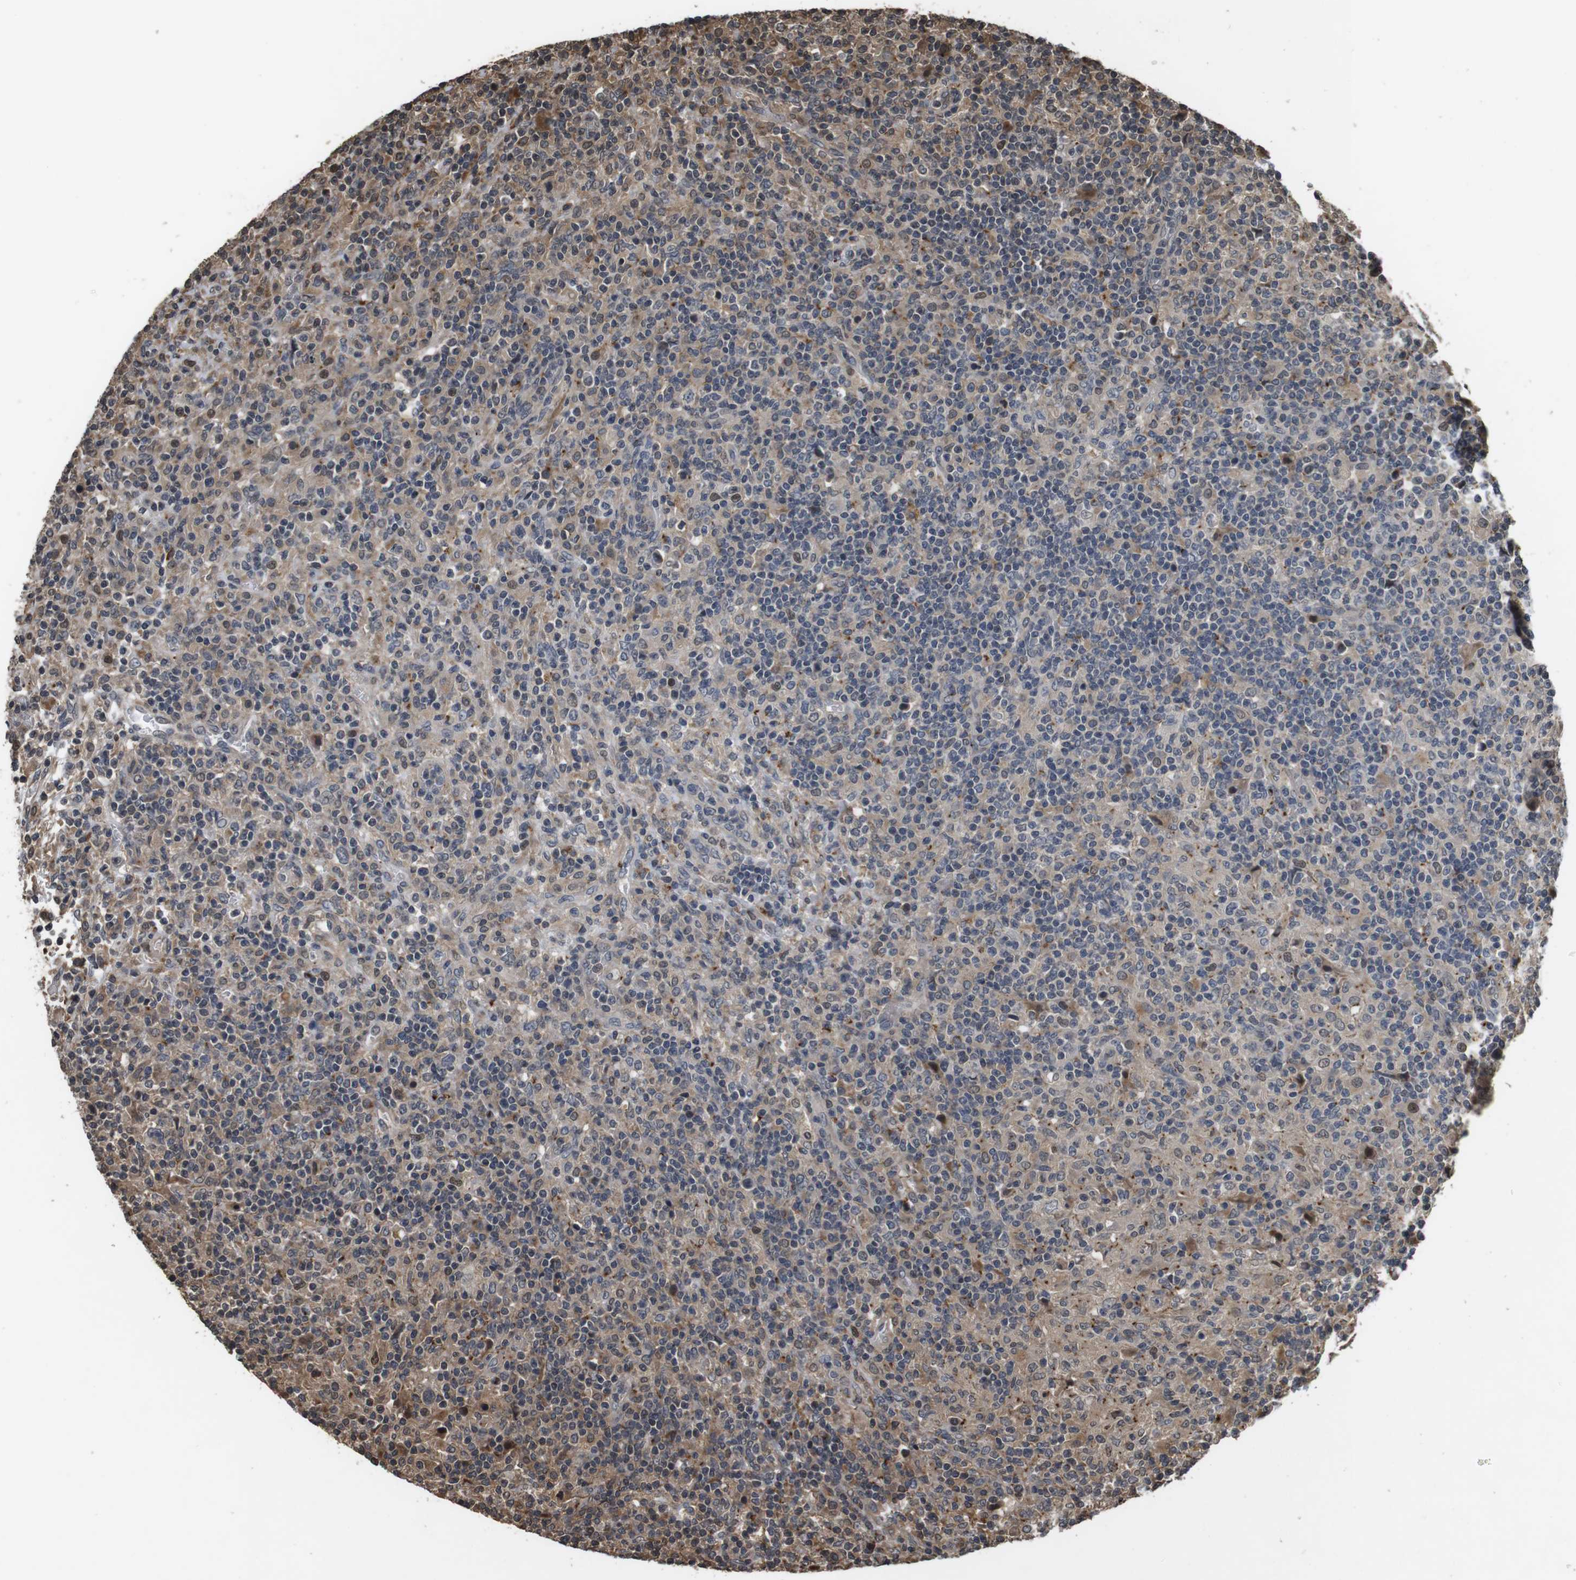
{"staining": {"intensity": "weak", "quantity": "25%-75%", "location": "nuclear"}, "tissue": "lymphoma", "cell_type": "Tumor cells", "image_type": "cancer", "snomed": [{"axis": "morphology", "description": "Hodgkin's disease, NOS"}, {"axis": "topography", "description": "Lymph node"}], "caption": "Brown immunohistochemical staining in human lymphoma reveals weak nuclear positivity in about 25%-75% of tumor cells. The staining is performed using DAB brown chromogen to label protein expression. The nuclei are counter-stained blue using hematoxylin.", "gene": "FZD10", "patient": {"sex": "male", "age": 70}}